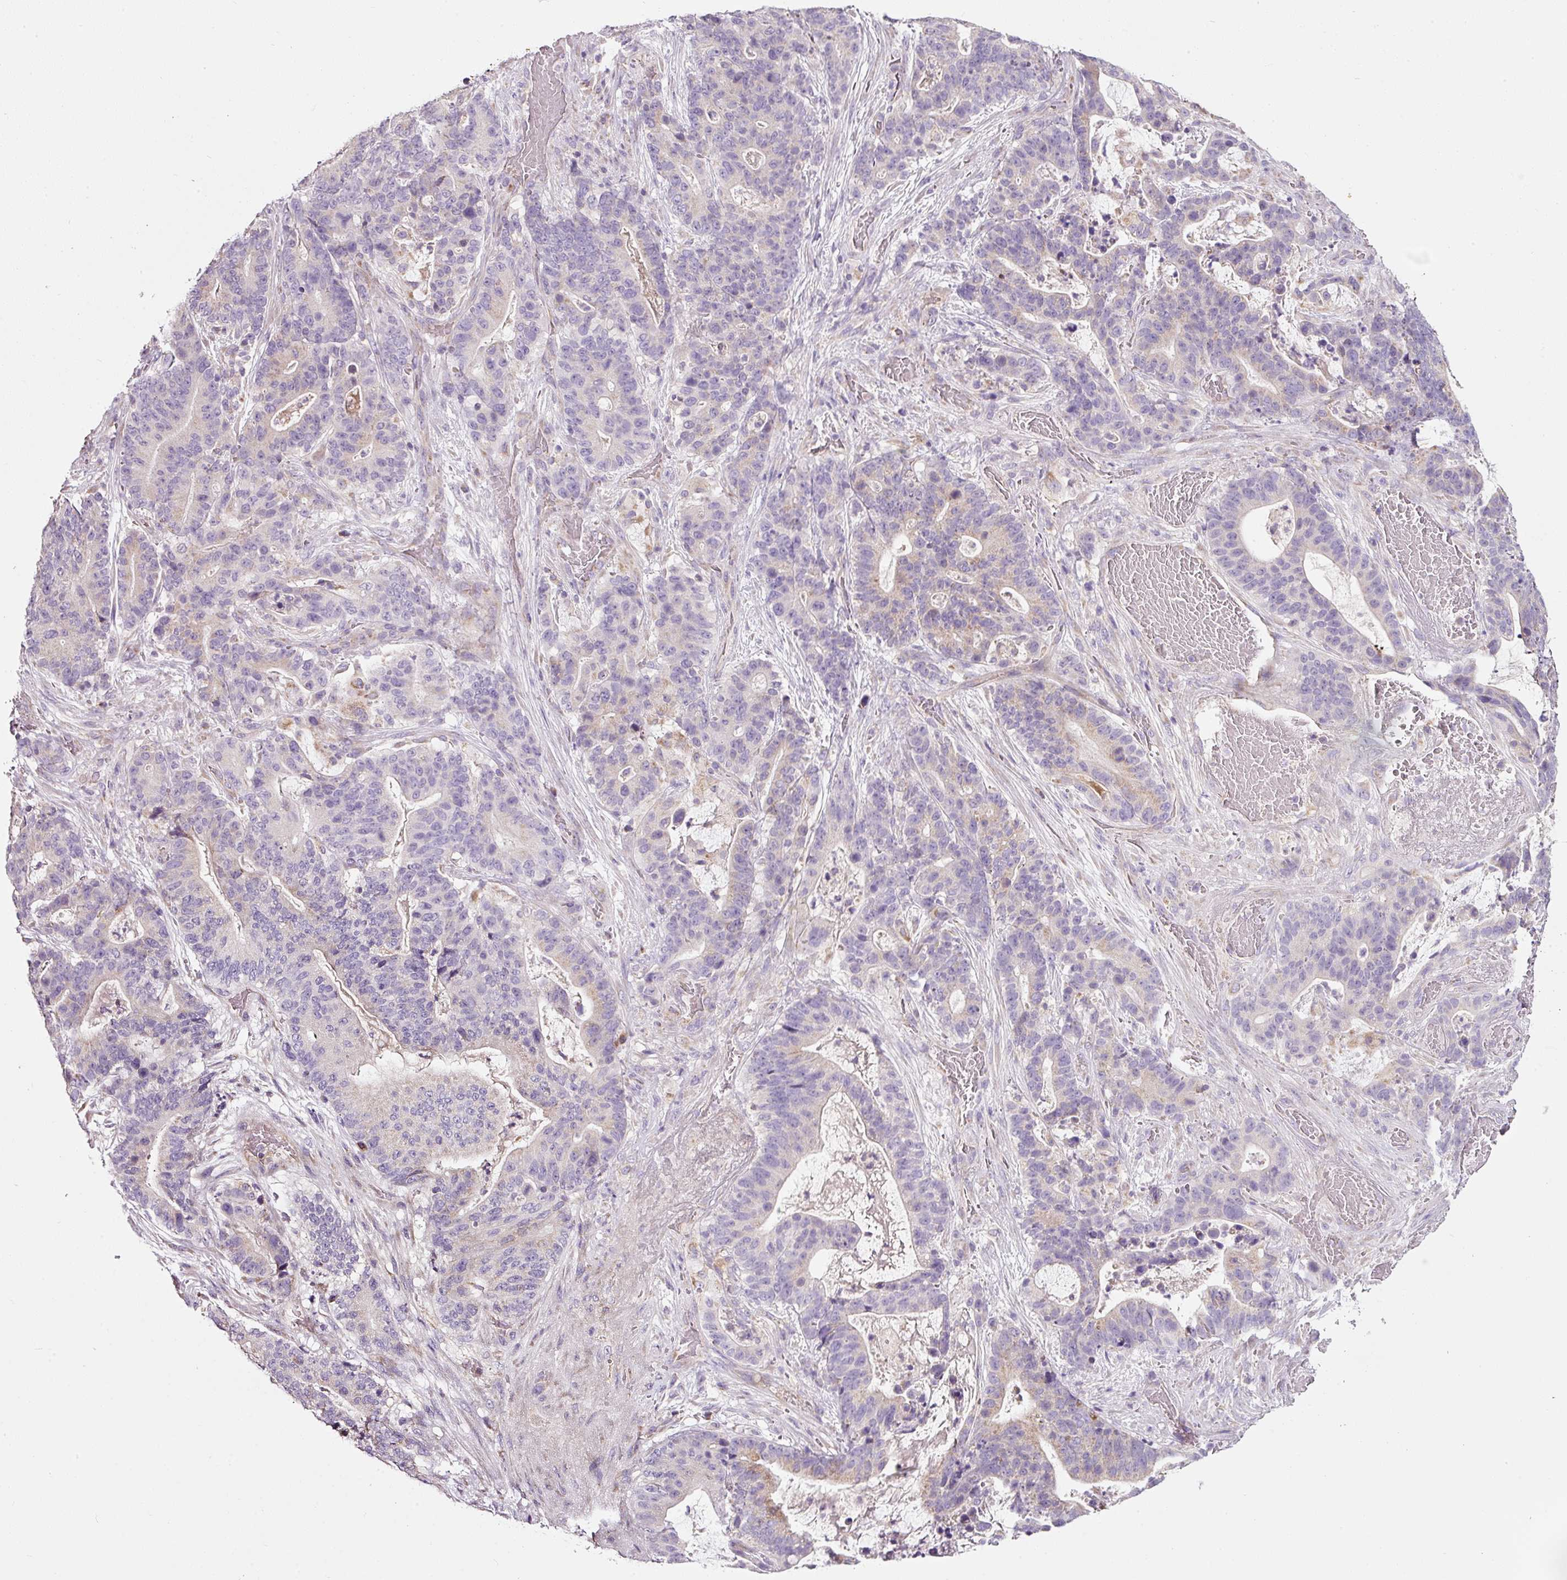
{"staining": {"intensity": "negative", "quantity": "none", "location": "none"}, "tissue": "stomach cancer", "cell_type": "Tumor cells", "image_type": "cancer", "snomed": [{"axis": "morphology", "description": "Normal tissue, NOS"}, {"axis": "morphology", "description": "Adenocarcinoma, NOS"}, {"axis": "topography", "description": "Stomach"}], "caption": "Tumor cells show no significant staining in stomach cancer (adenocarcinoma).", "gene": "NDUFA1", "patient": {"sex": "female", "age": 64}}